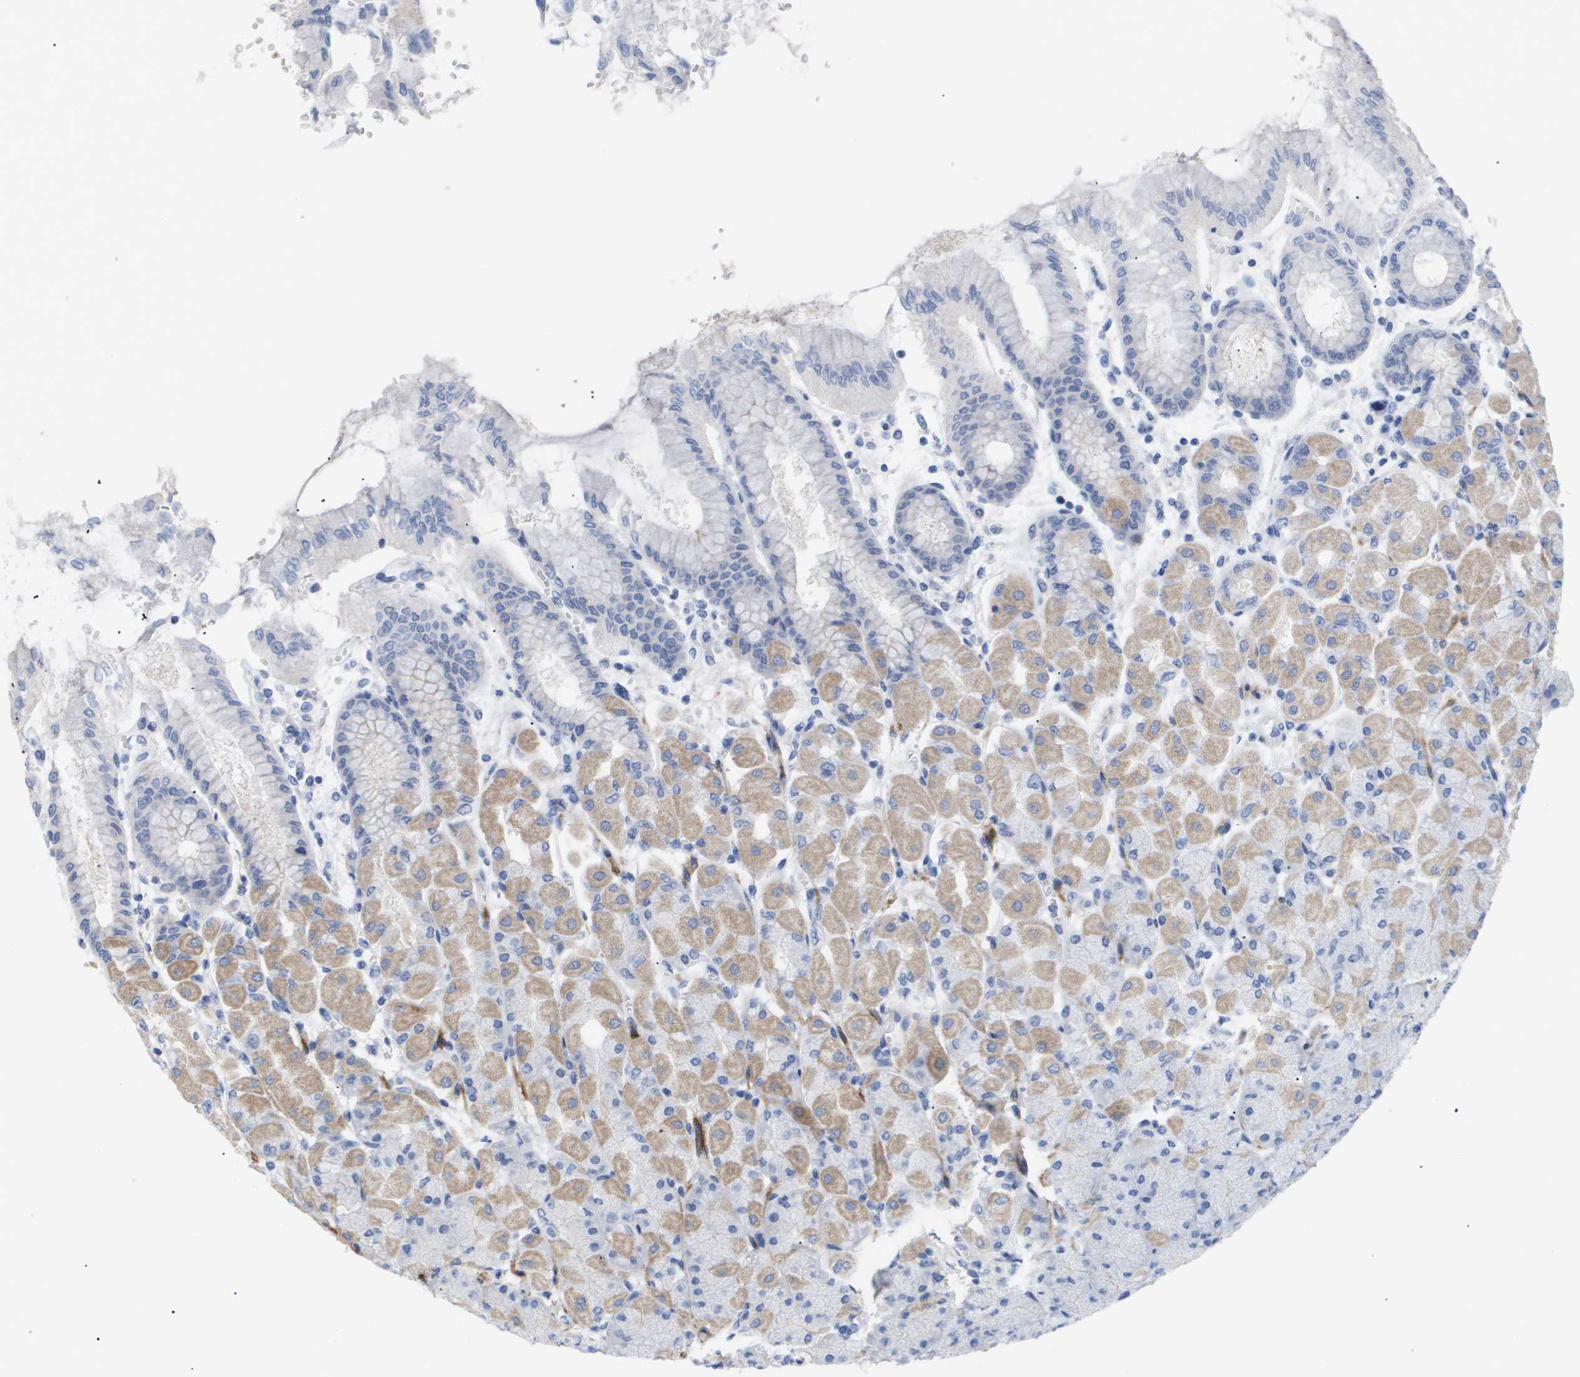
{"staining": {"intensity": "weak", "quantity": "25%-75%", "location": "cytoplasmic/membranous"}, "tissue": "stomach", "cell_type": "Glandular cells", "image_type": "normal", "snomed": [{"axis": "morphology", "description": "Normal tissue, NOS"}, {"axis": "topography", "description": "Stomach, upper"}], "caption": "Glandular cells reveal low levels of weak cytoplasmic/membranous staining in about 25%-75% of cells in unremarkable stomach. The protein of interest is stained brown, and the nuclei are stained in blue (DAB IHC with brightfield microscopy, high magnification).", "gene": "CAV3", "patient": {"sex": "female", "age": 56}}